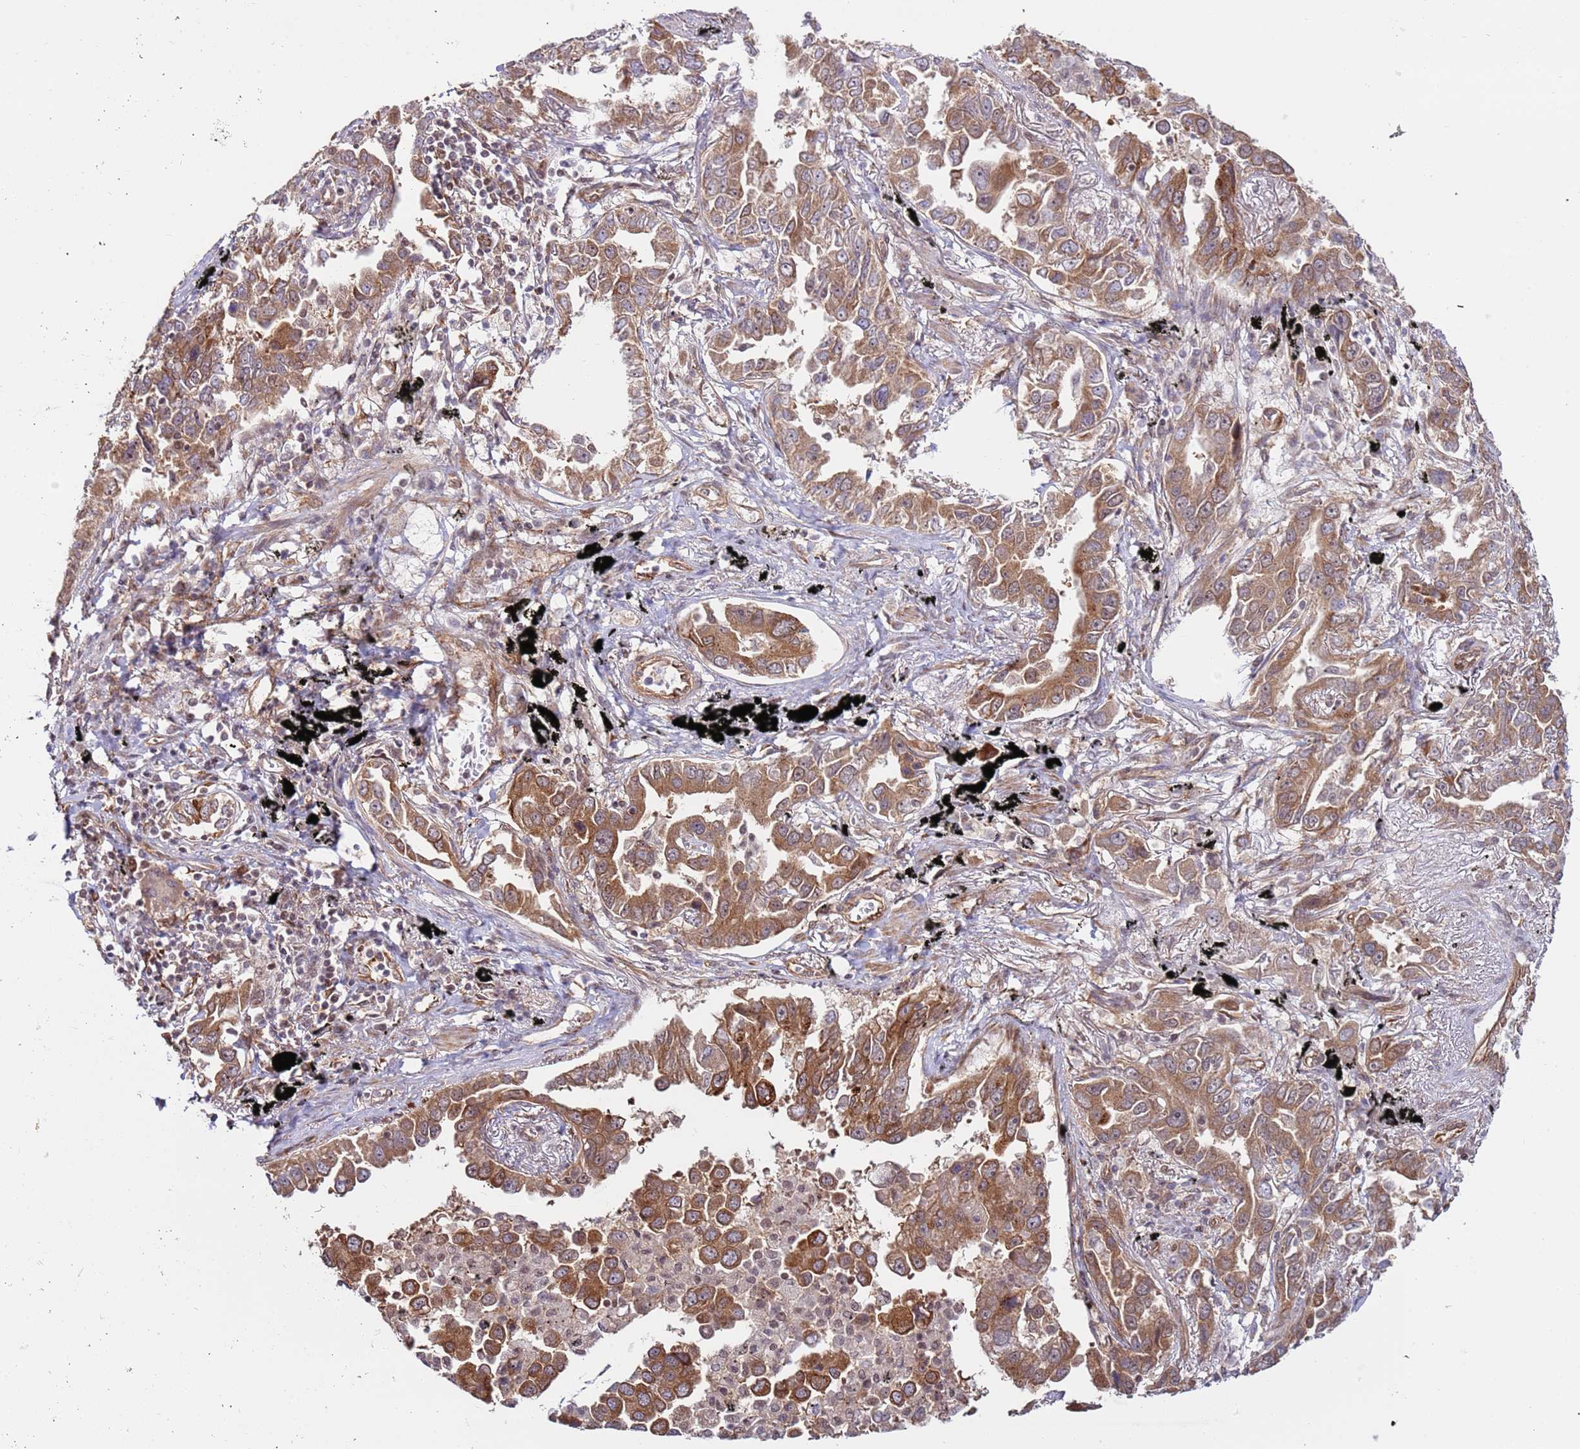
{"staining": {"intensity": "moderate", "quantity": ">75%", "location": "cytoplasmic/membranous"}, "tissue": "lung cancer", "cell_type": "Tumor cells", "image_type": "cancer", "snomed": [{"axis": "morphology", "description": "Adenocarcinoma, NOS"}, {"axis": "topography", "description": "Lung"}], "caption": "This image shows lung cancer (adenocarcinoma) stained with immunohistochemistry to label a protein in brown. The cytoplasmic/membranous of tumor cells show moderate positivity for the protein. Nuclei are counter-stained blue.", "gene": "DCAF4", "patient": {"sex": "male", "age": 67}}